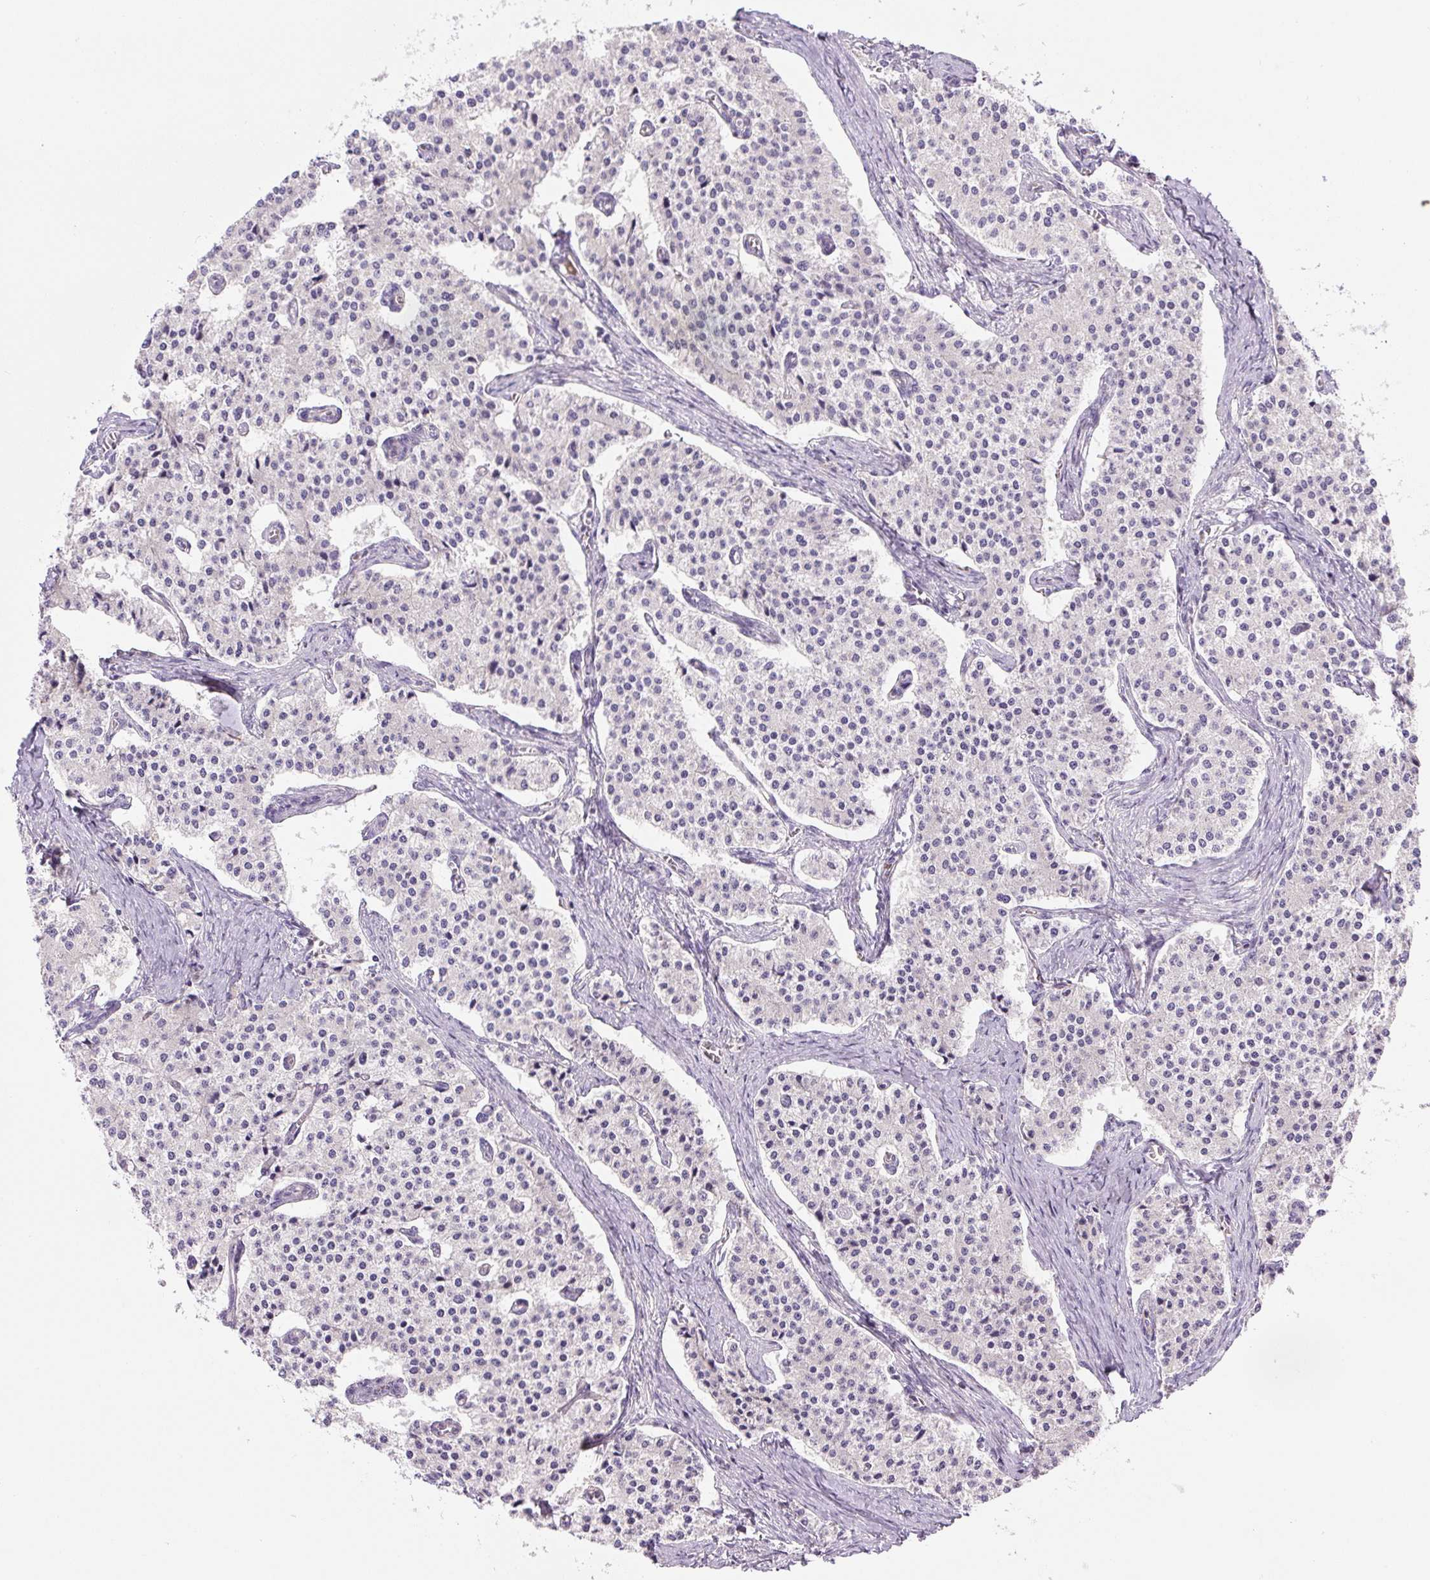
{"staining": {"intensity": "negative", "quantity": "none", "location": "none"}, "tissue": "carcinoid", "cell_type": "Tumor cells", "image_type": "cancer", "snomed": [{"axis": "morphology", "description": "Carcinoid, malignant, NOS"}, {"axis": "topography", "description": "Colon"}], "caption": "The micrograph shows no staining of tumor cells in carcinoid (malignant).", "gene": "CCNI2", "patient": {"sex": "female", "age": 52}}